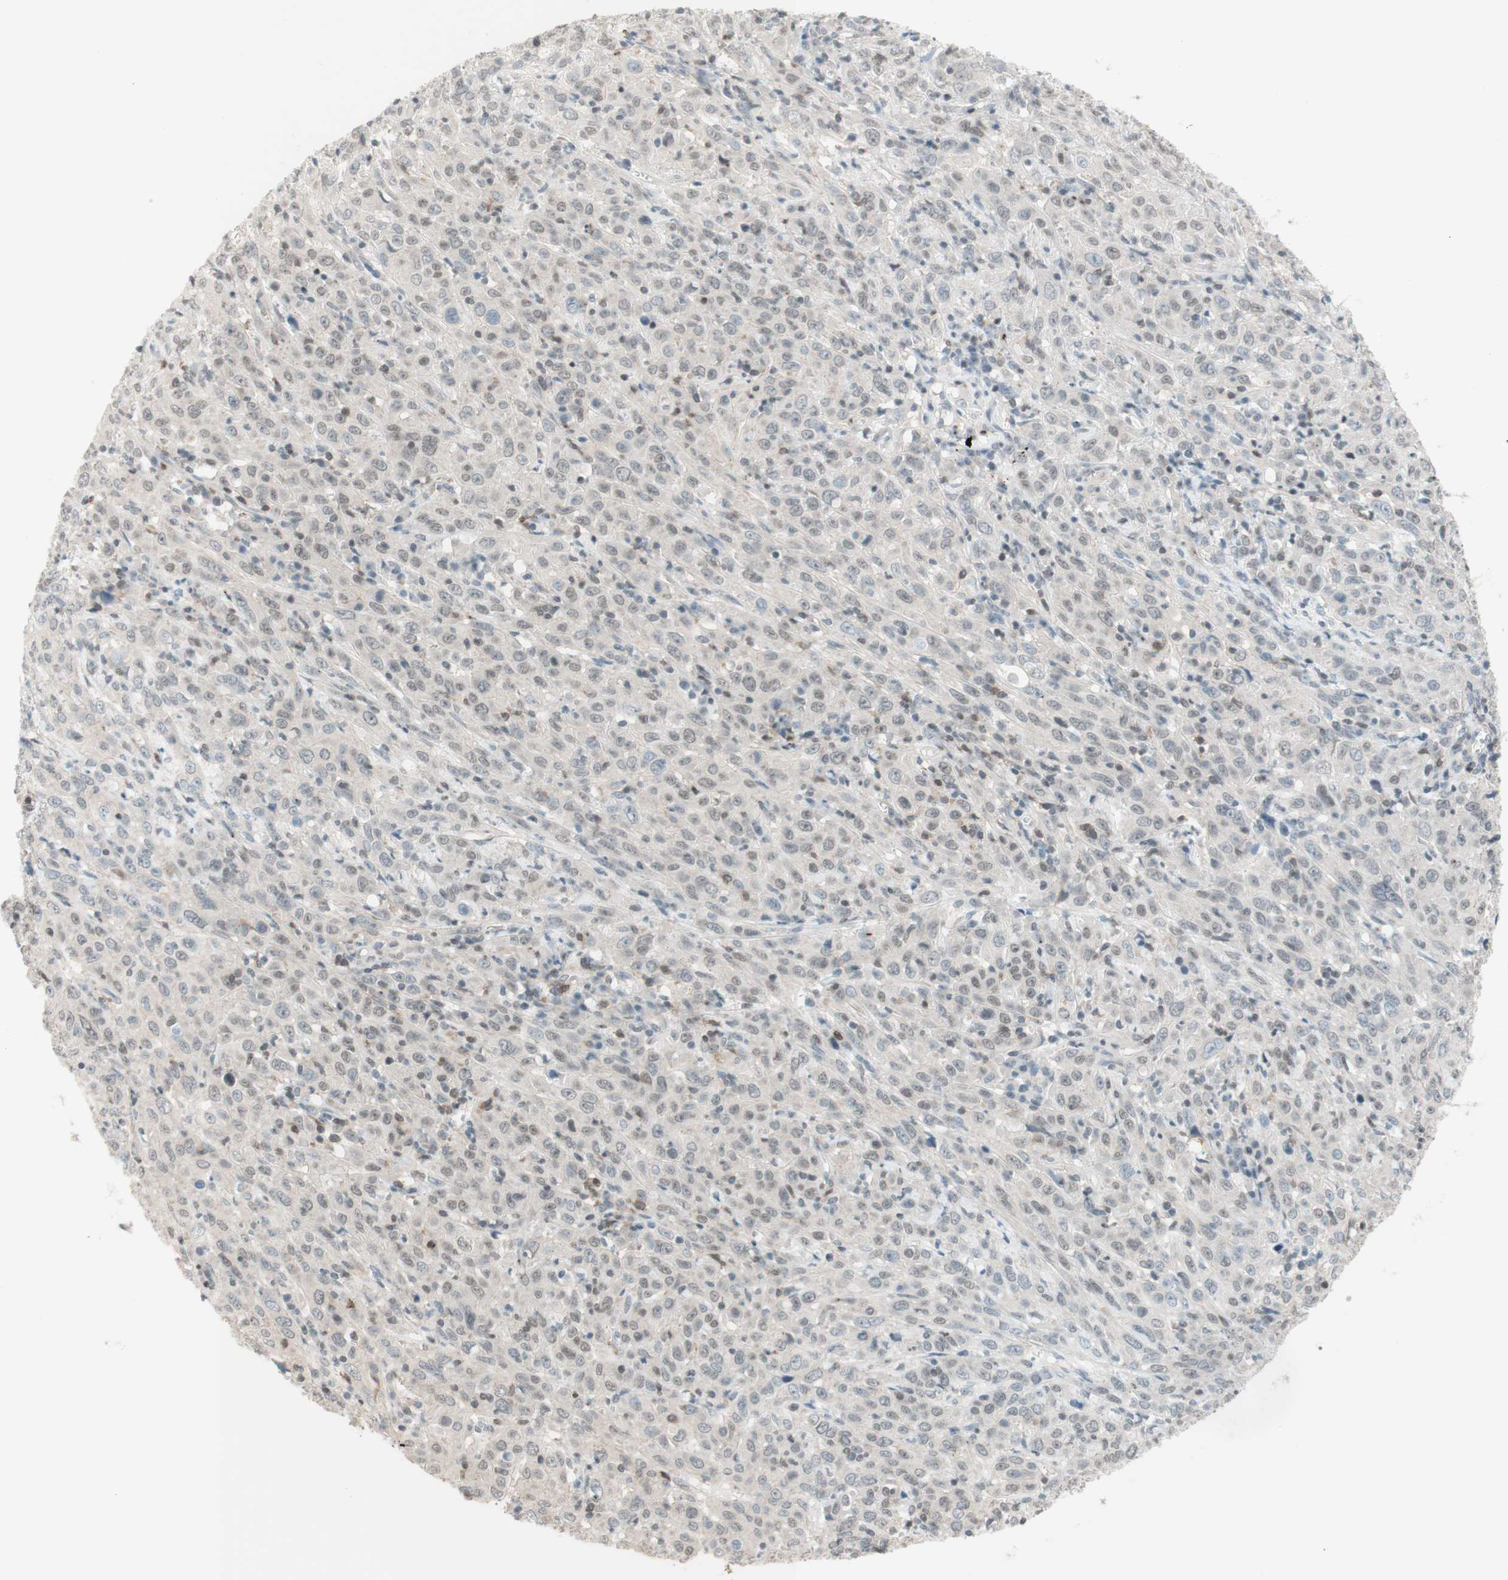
{"staining": {"intensity": "weak", "quantity": "<25%", "location": "nuclear"}, "tissue": "cervical cancer", "cell_type": "Tumor cells", "image_type": "cancer", "snomed": [{"axis": "morphology", "description": "Squamous cell carcinoma, NOS"}, {"axis": "topography", "description": "Cervix"}], "caption": "High magnification brightfield microscopy of squamous cell carcinoma (cervical) stained with DAB (3,3'-diaminobenzidine) (brown) and counterstained with hematoxylin (blue): tumor cells show no significant expression.", "gene": "JPH1", "patient": {"sex": "female", "age": 46}}